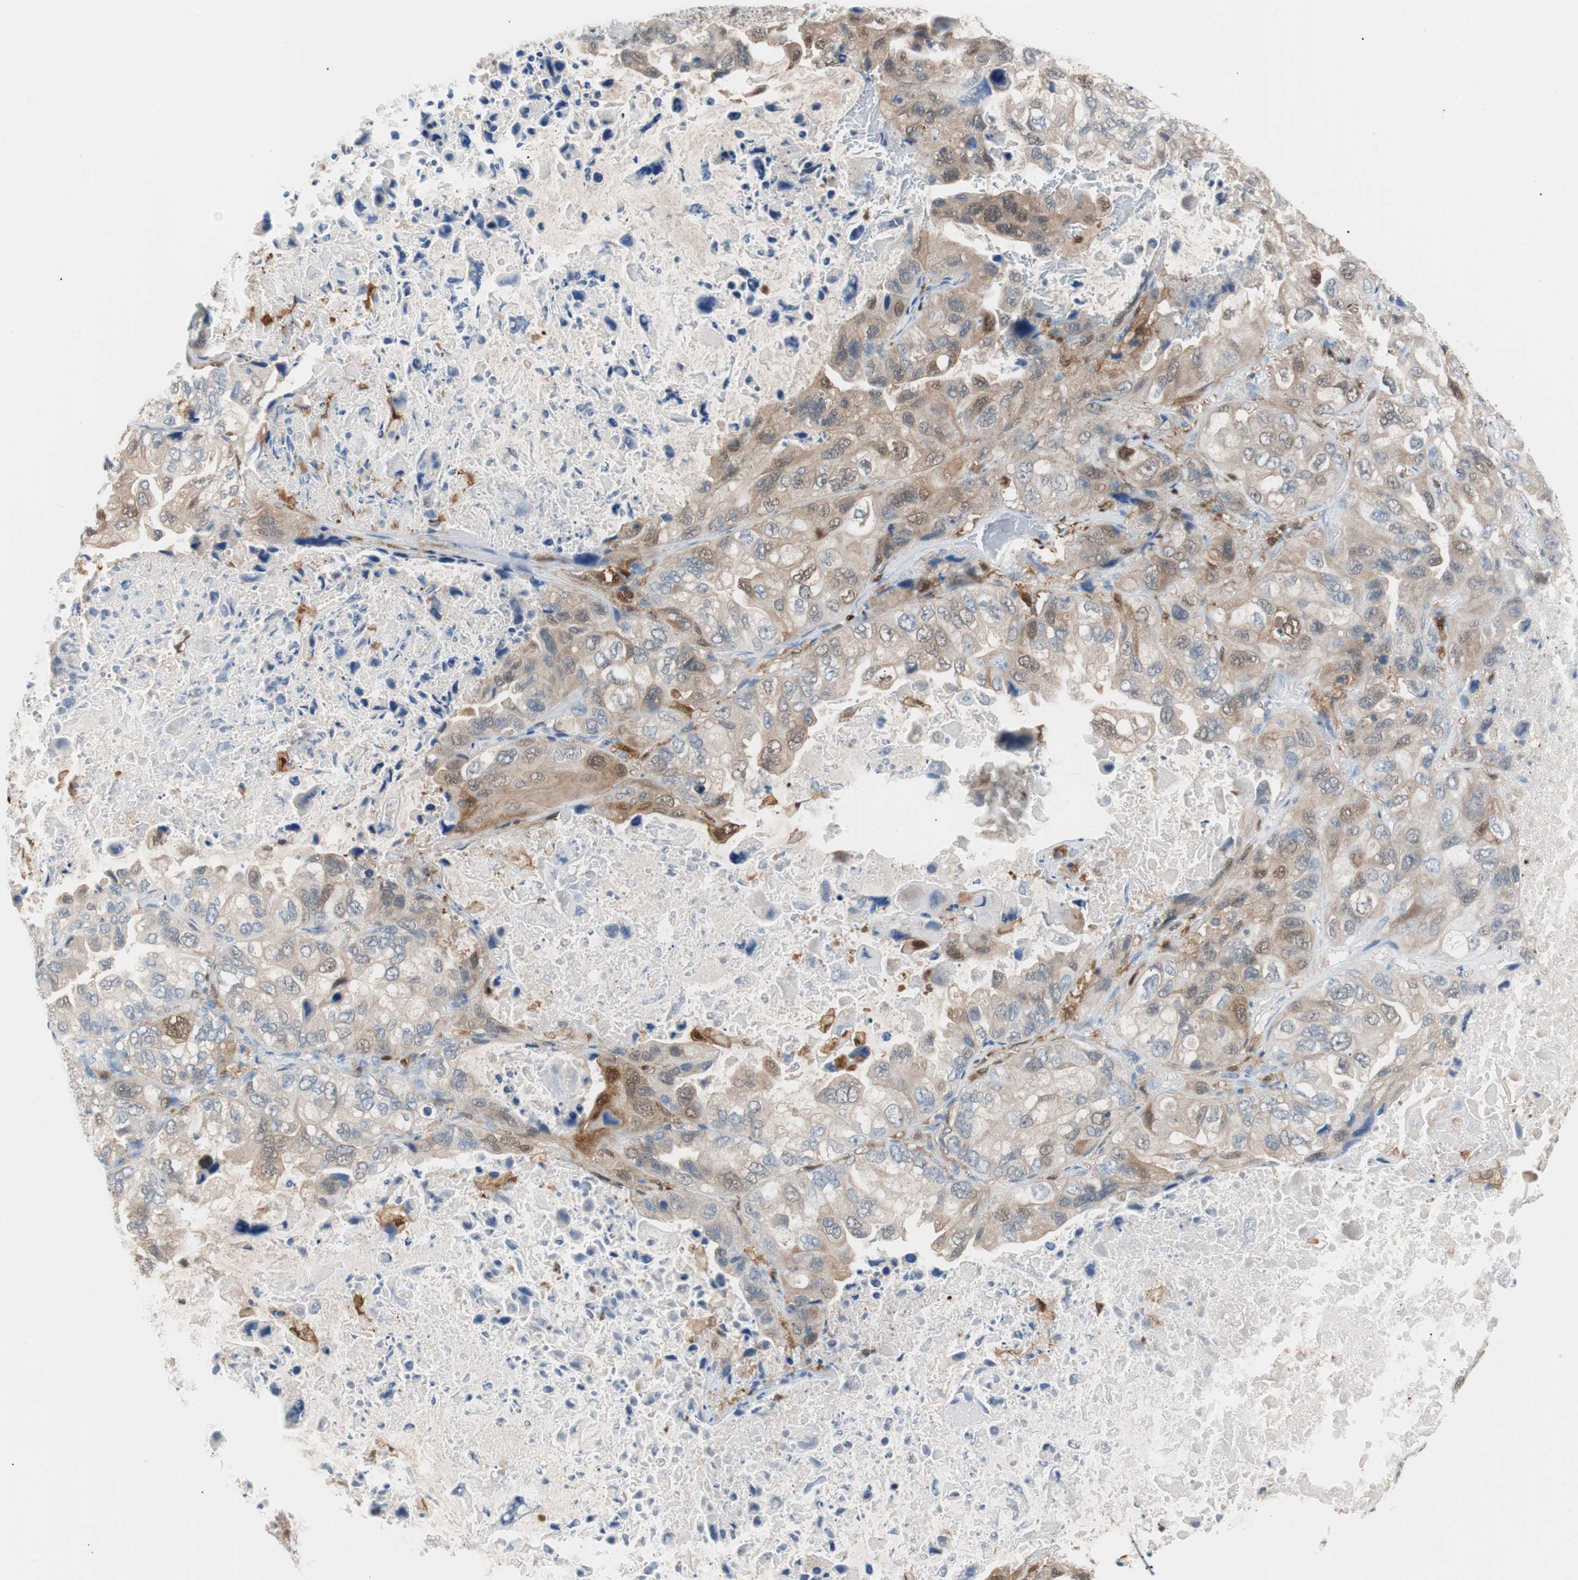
{"staining": {"intensity": "moderate", "quantity": "25%-75%", "location": "cytoplasmic/membranous"}, "tissue": "lung cancer", "cell_type": "Tumor cells", "image_type": "cancer", "snomed": [{"axis": "morphology", "description": "Squamous cell carcinoma, NOS"}, {"axis": "topography", "description": "Lung"}], "caption": "Immunohistochemical staining of lung cancer exhibits moderate cytoplasmic/membranous protein positivity in approximately 25%-75% of tumor cells.", "gene": "IL18", "patient": {"sex": "female", "age": 73}}